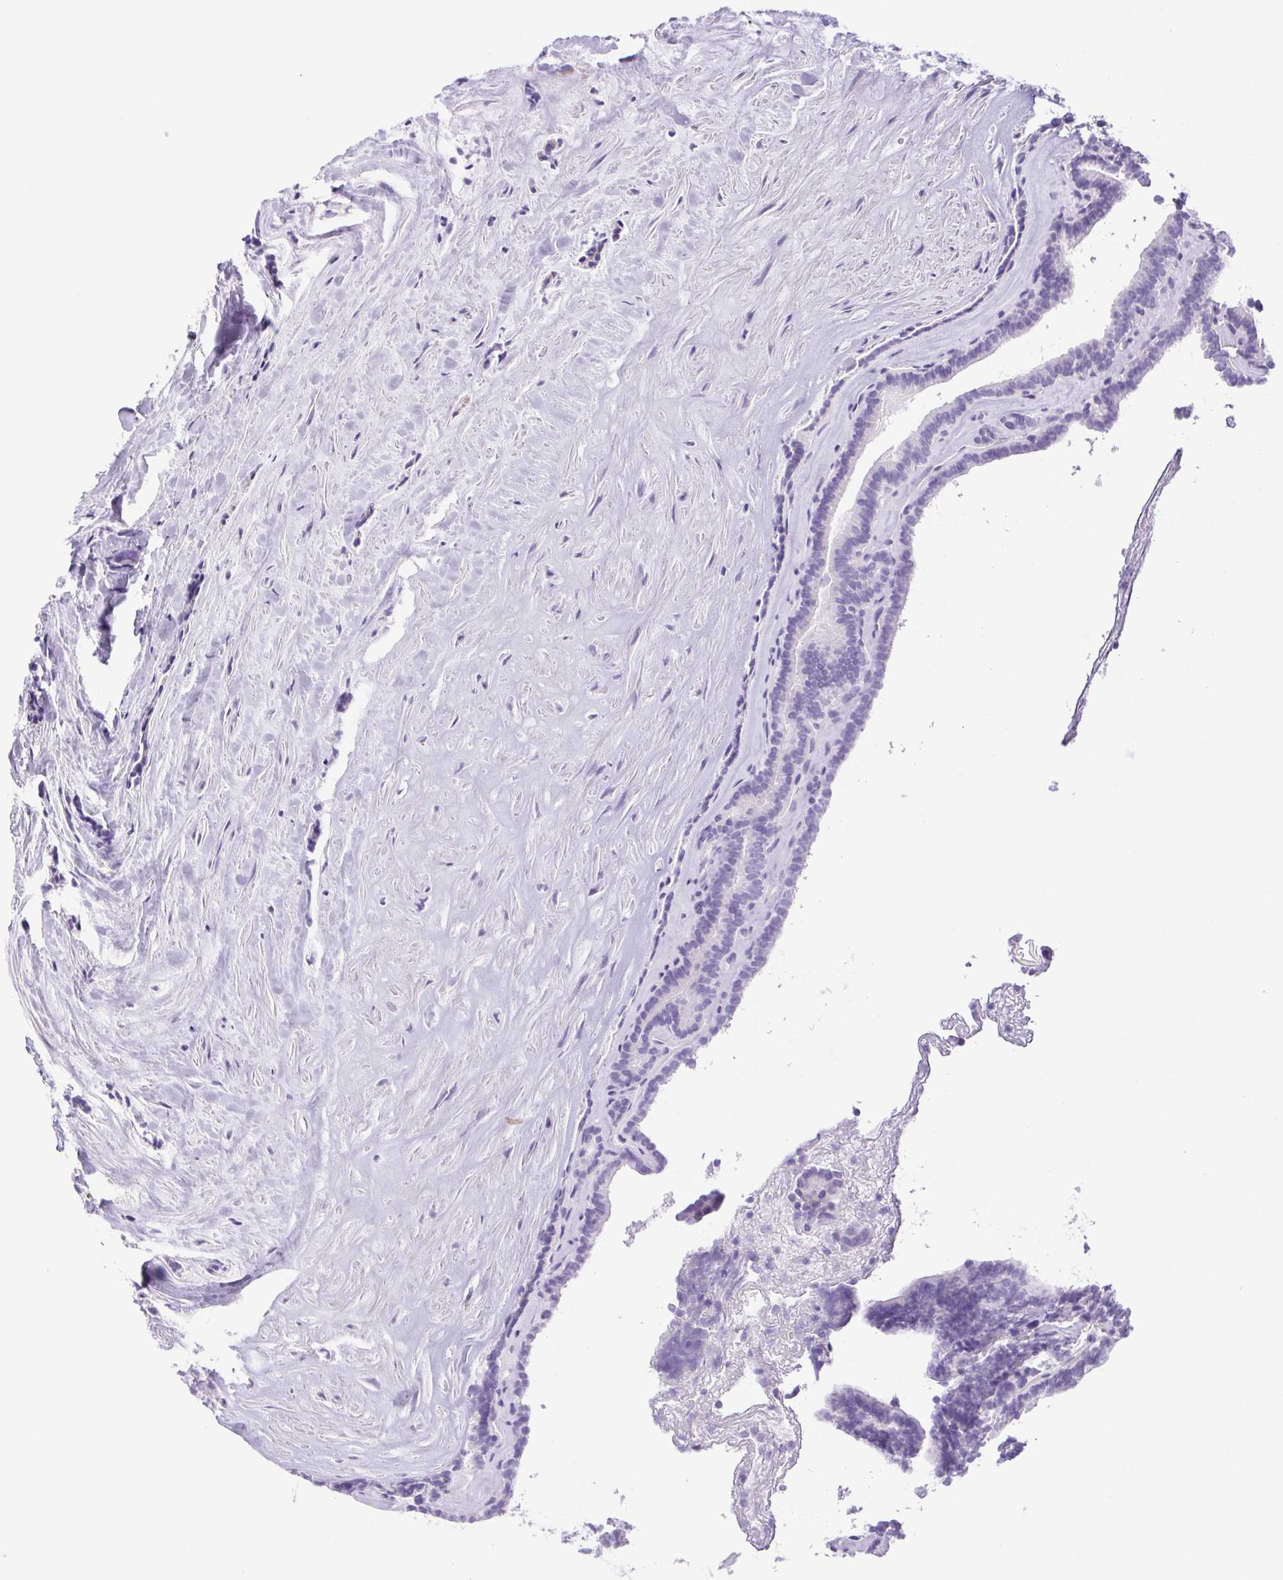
{"staining": {"intensity": "negative", "quantity": "none", "location": "none"}, "tissue": "thyroid cancer", "cell_type": "Tumor cells", "image_type": "cancer", "snomed": [{"axis": "morphology", "description": "Papillary adenocarcinoma, NOS"}, {"axis": "topography", "description": "Thyroid gland"}], "caption": "Papillary adenocarcinoma (thyroid) stained for a protein using immunohistochemistry exhibits no expression tumor cells.", "gene": "CDSN", "patient": {"sex": "female", "age": 21}}